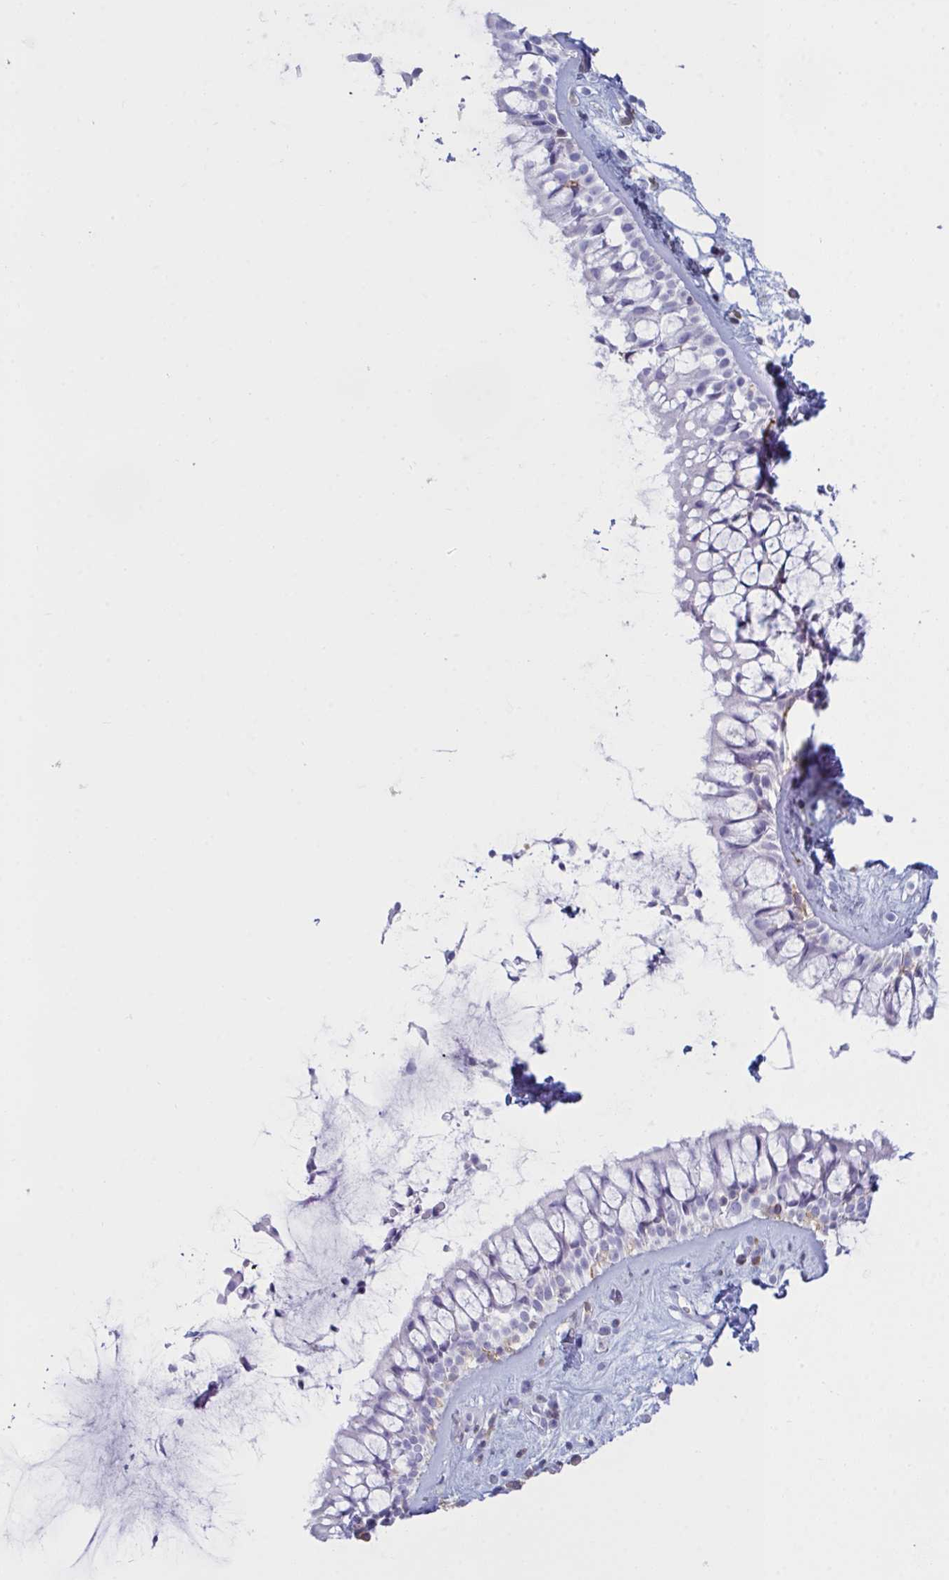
{"staining": {"intensity": "negative", "quantity": "none", "location": "none"}, "tissue": "nasopharynx", "cell_type": "Respiratory epithelial cells", "image_type": "normal", "snomed": [{"axis": "morphology", "description": "Normal tissue, NOS"}, {"axis": "topography", "description": "Nasopharynx"}], "caption": "DAB immunohistochemical staining of normal human nasopharynx demonstrates no significant expression in respiratory epithelial cells. (DAB immunohistochemistry (IHC) with hematoxylin counter stain).", "gene": "MYO1F", "patient": {"sex": "male", "age": 32}}